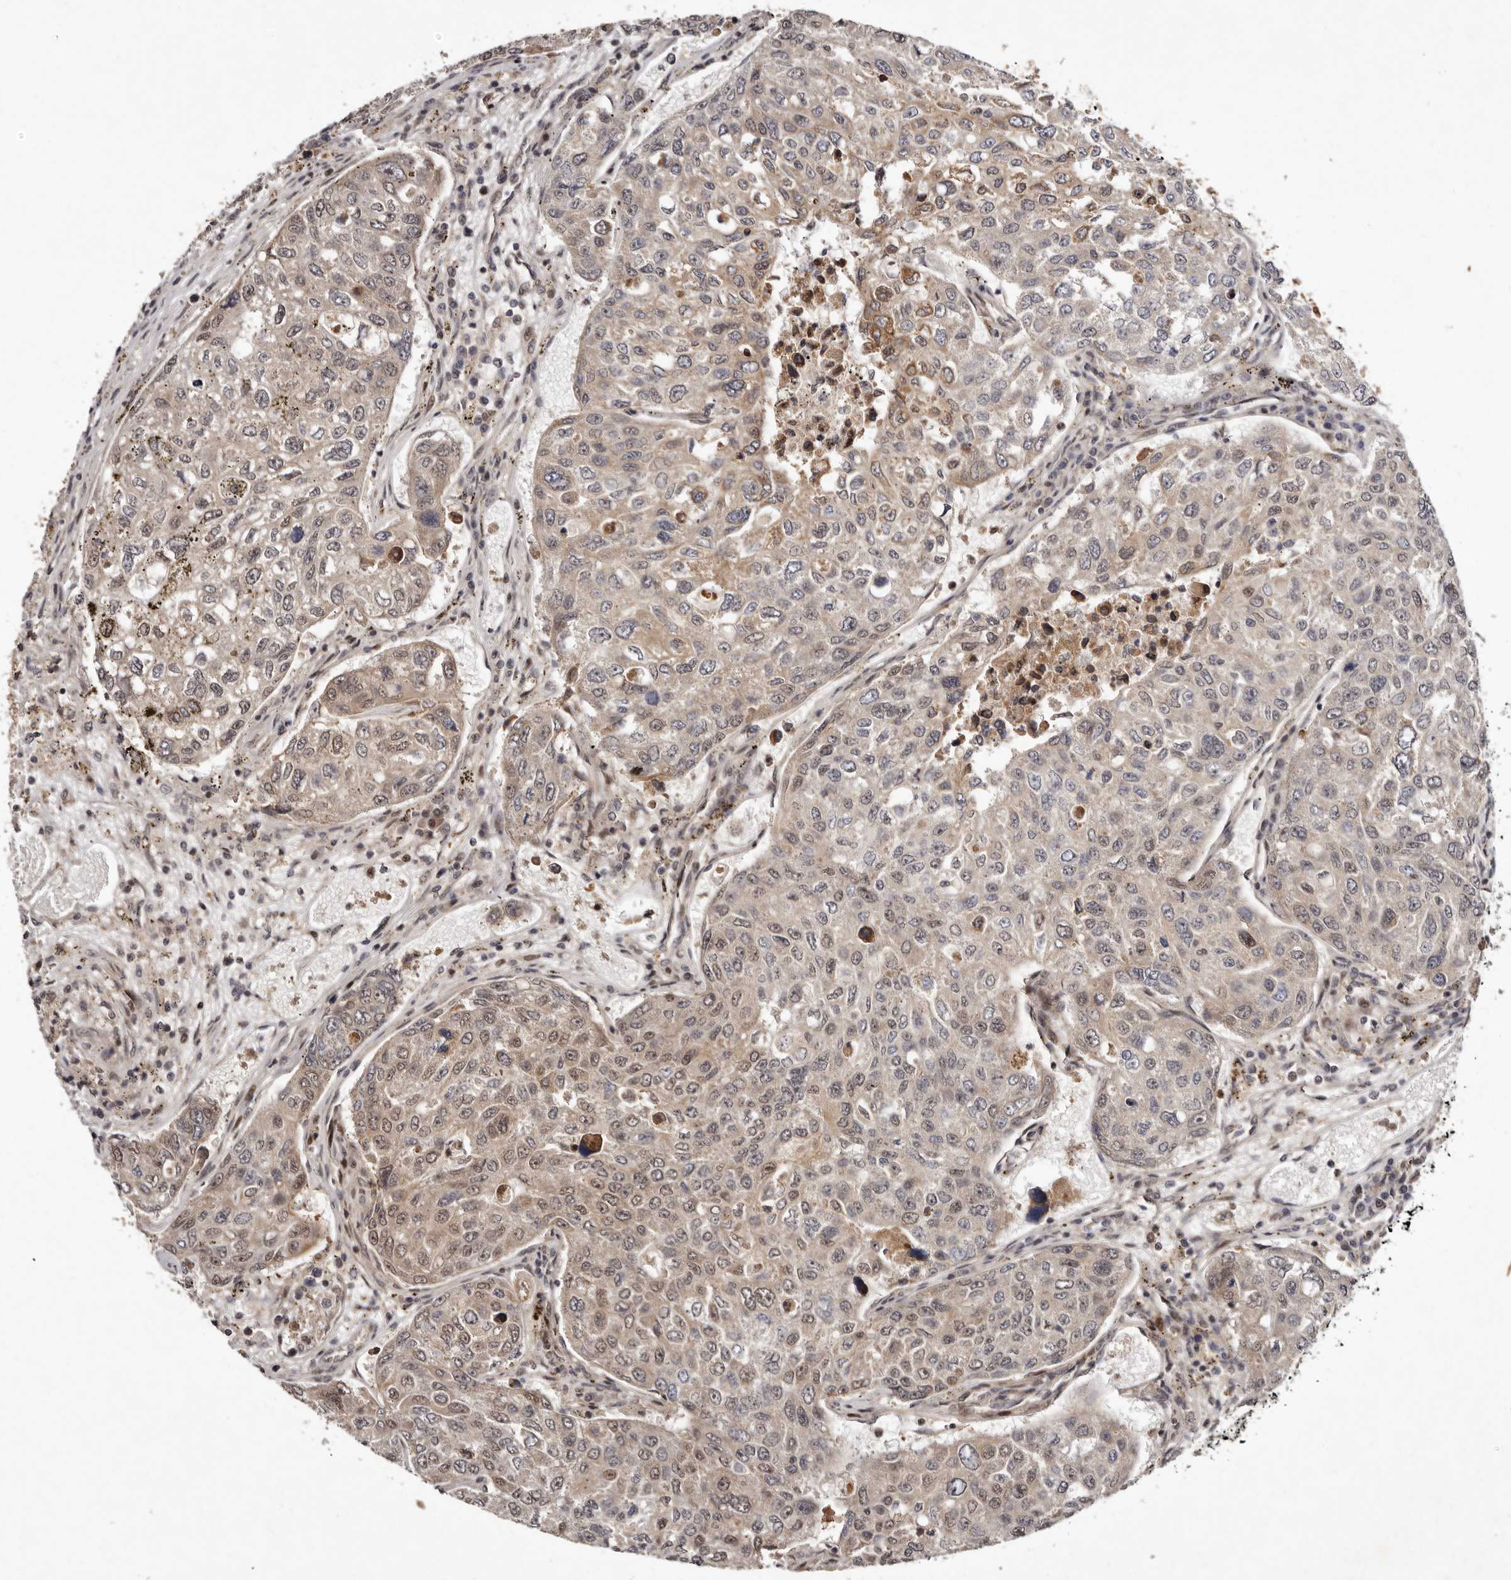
{"staining": {"intensity": "weak", "quantity": ">75%", "location": "cytoplasmic/membranous,nuclear"}, "tissue": "urothelial cancer", "cell_type": "Tumor cells", "image_type": "cancer", "snomed": [{"axis": "morphology", "description": "Urothelial carcinoma, High grade"}, {"axis": "topography", "description": "Lymph node"}, {"axis": "topography", "description": "Urinary bladder"}], "caption": "Urothelial cancer stained for a protein displays weak cytoplasmic/membranous and nuclear positivity in tumor cells.", "gene": "ABL1", "patient": {"sex": "male", "age": 51}}